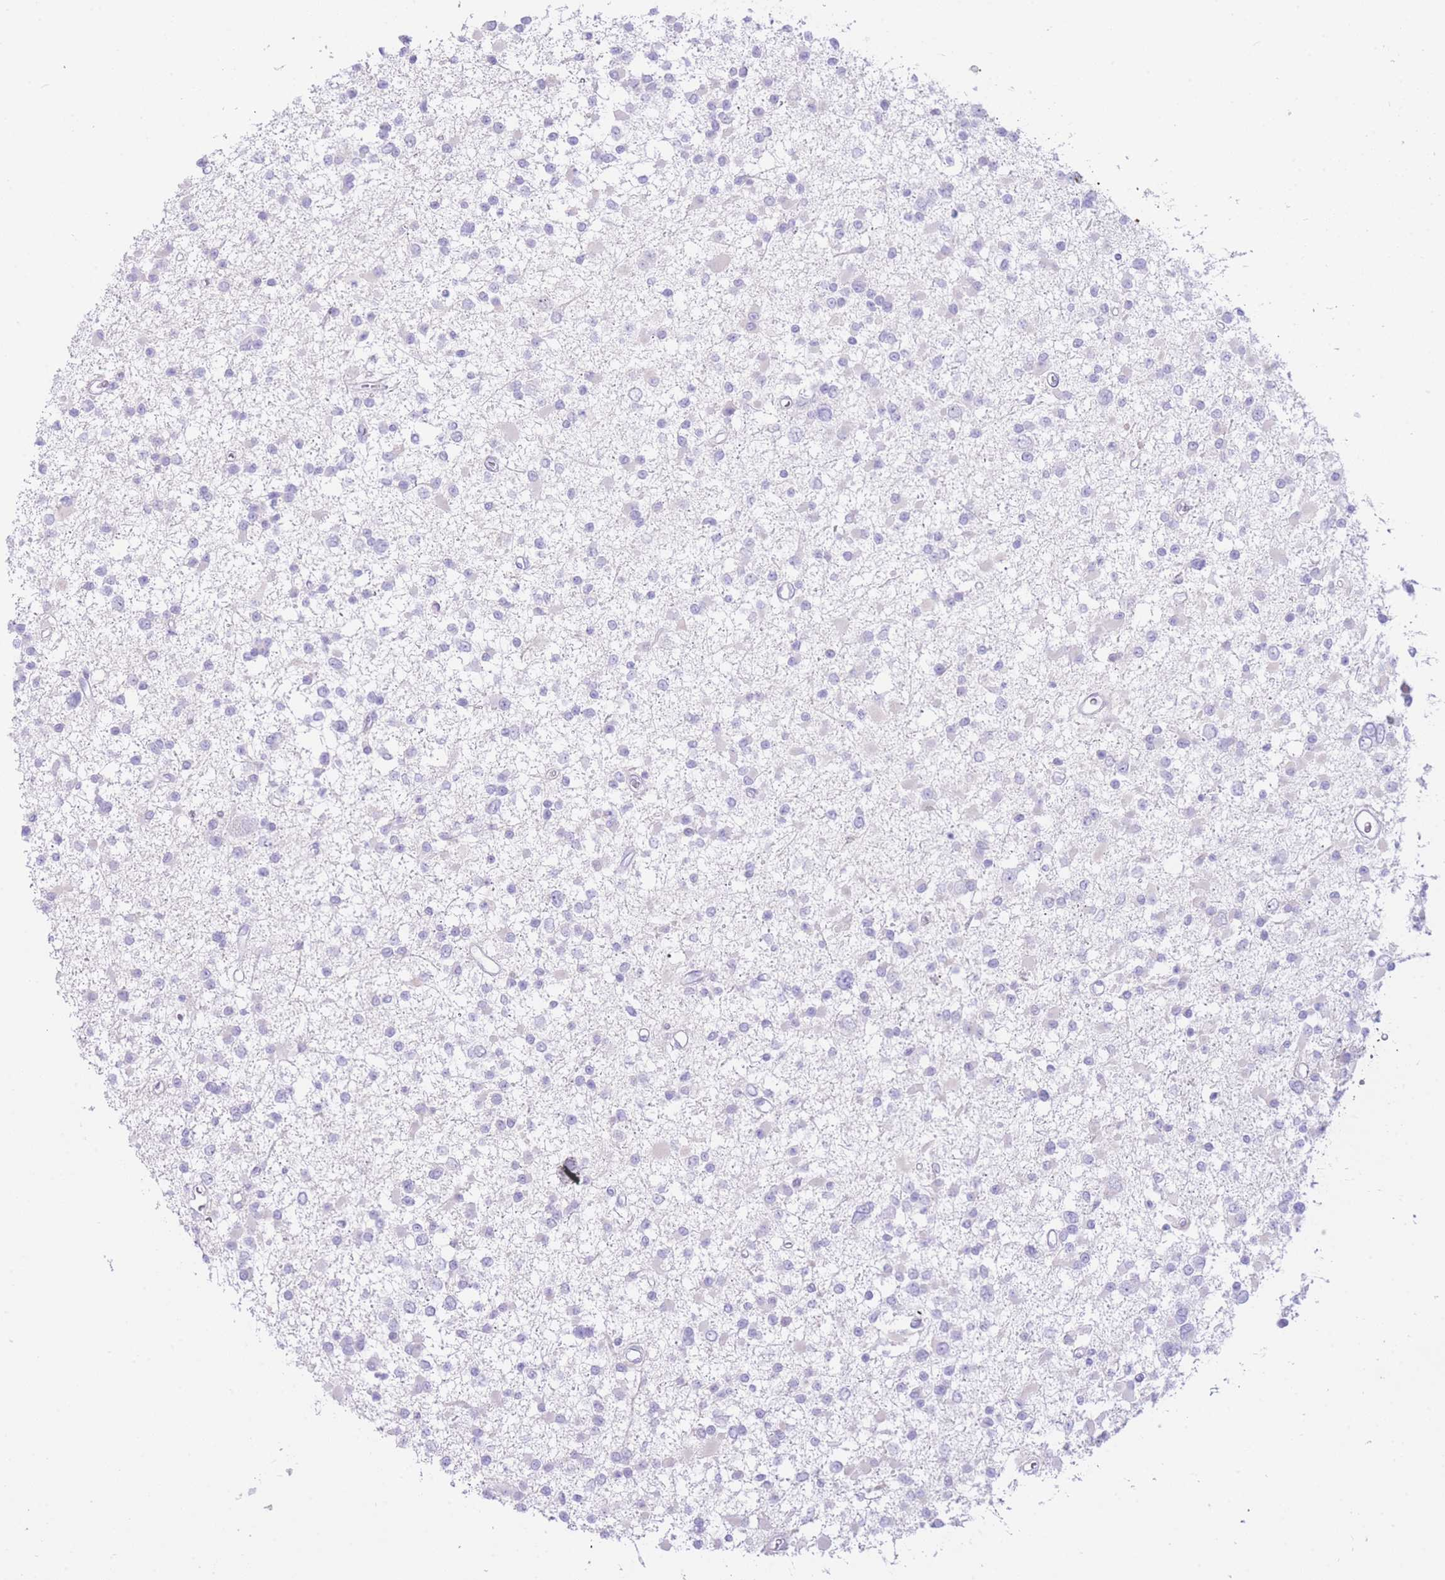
{"staining": {"intensity": "negative", "quantity": "none", "location": "none"}, "tissue": "glioma", "cell_type": "Tumor cells", "image_type": "cancer", "snomed": [{"axis": "morphology", "description": "Glioma, malignant, Low grade"}, {"axis": "topography", "description": "Brain"}], "caption": "DAB immunohistochemical staining of glioma demonstrates no significant staining in tumor cells.", "gene": "ZNF212", "patient": {"sex": "female", "age": 22}}